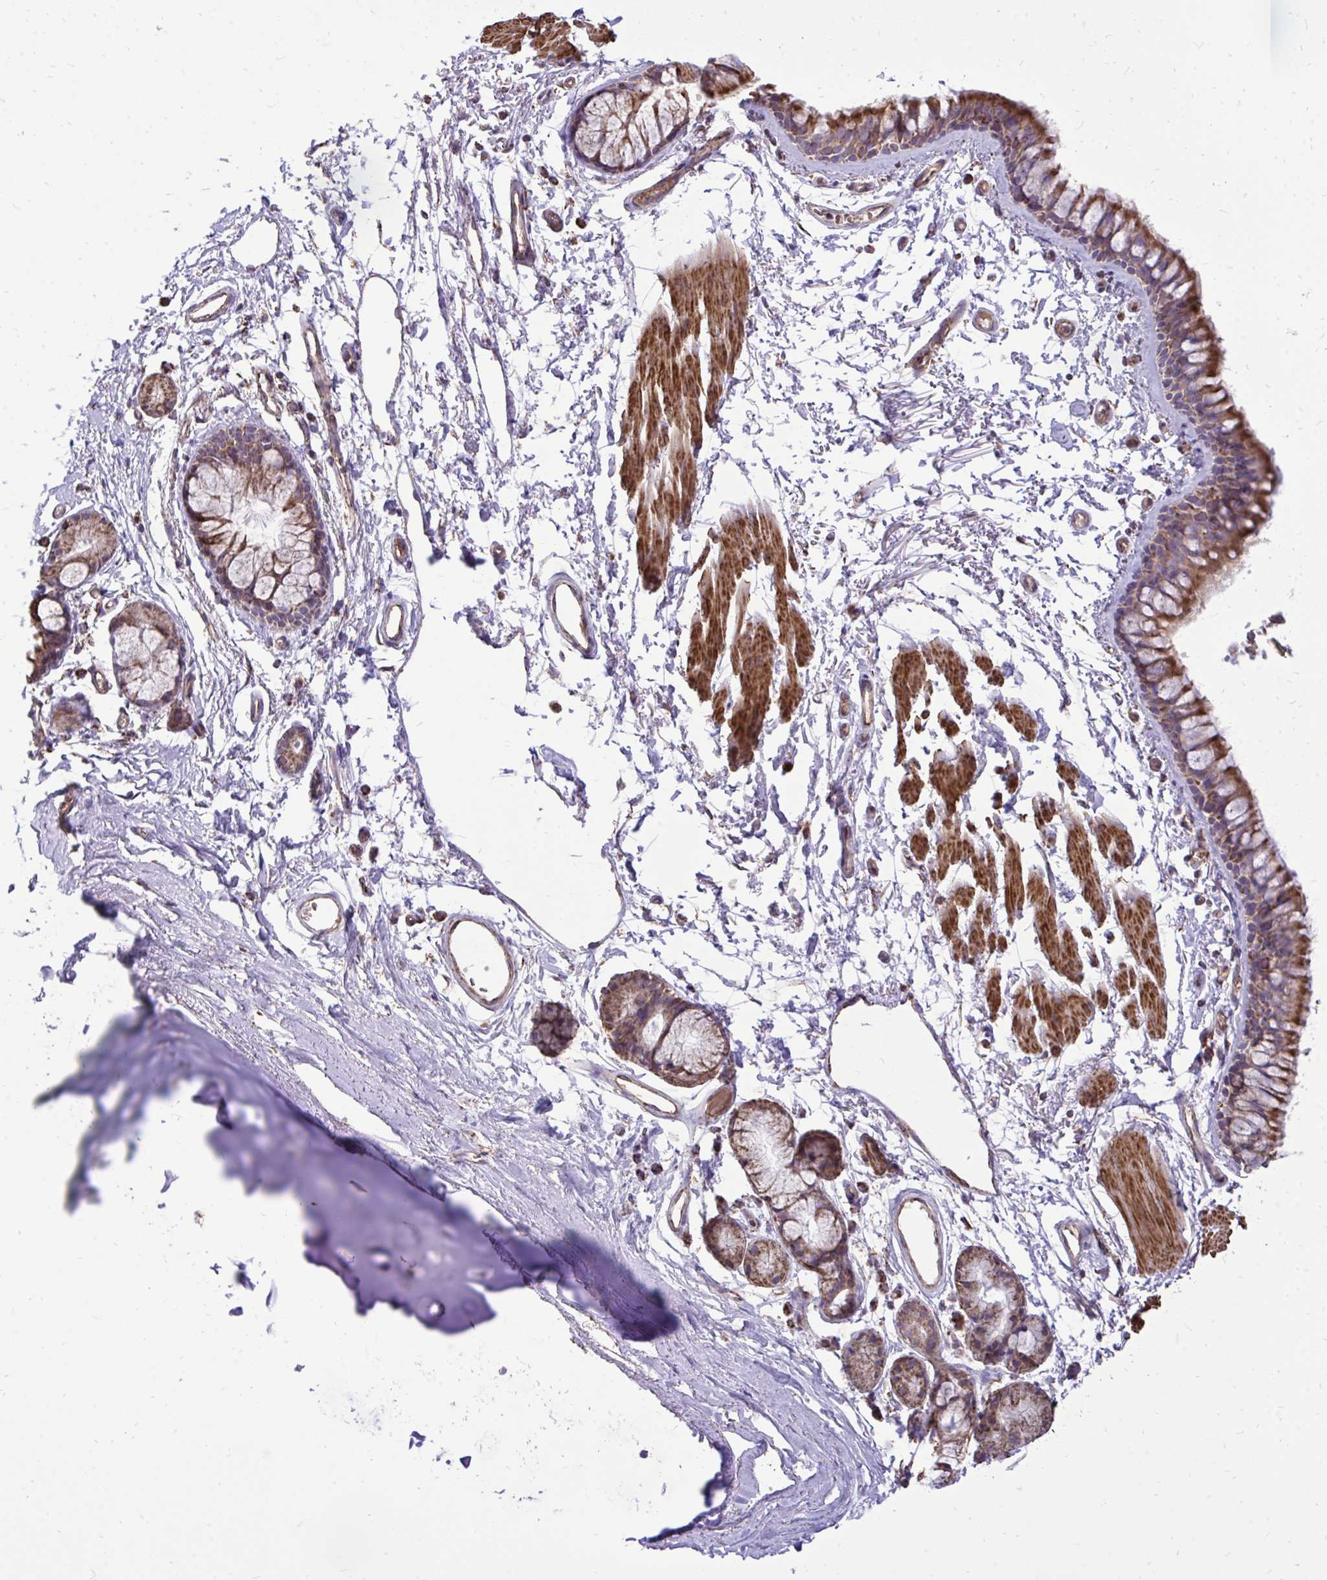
{"staining": {"intensity": "moderate", "quantity": ">75%", "location": "cytoplasmic/membranous"}, "tissue": "bronchus", "cell_type": "Respiratory epithelial cells", "image_type": "normal", "snomed": [{"axis": "morphology", "description": "Normal tissue, NOS"}, {"axis": "topography", "description": "Cartilage tissue"}, {"axis": "topography", "description": "Bronchus"}], "caption": "Immunohistochemical staining of unremarkable bronchus demonstrates >75% levels of moderate cytoplasmic/membranous protein positivity in approximately >75% of respiratory epithelial cells. (IHC, brightfield microscopy, high magnification).", "gene": "UBE2C", "patient": {"sex": "female", "age": 79}}